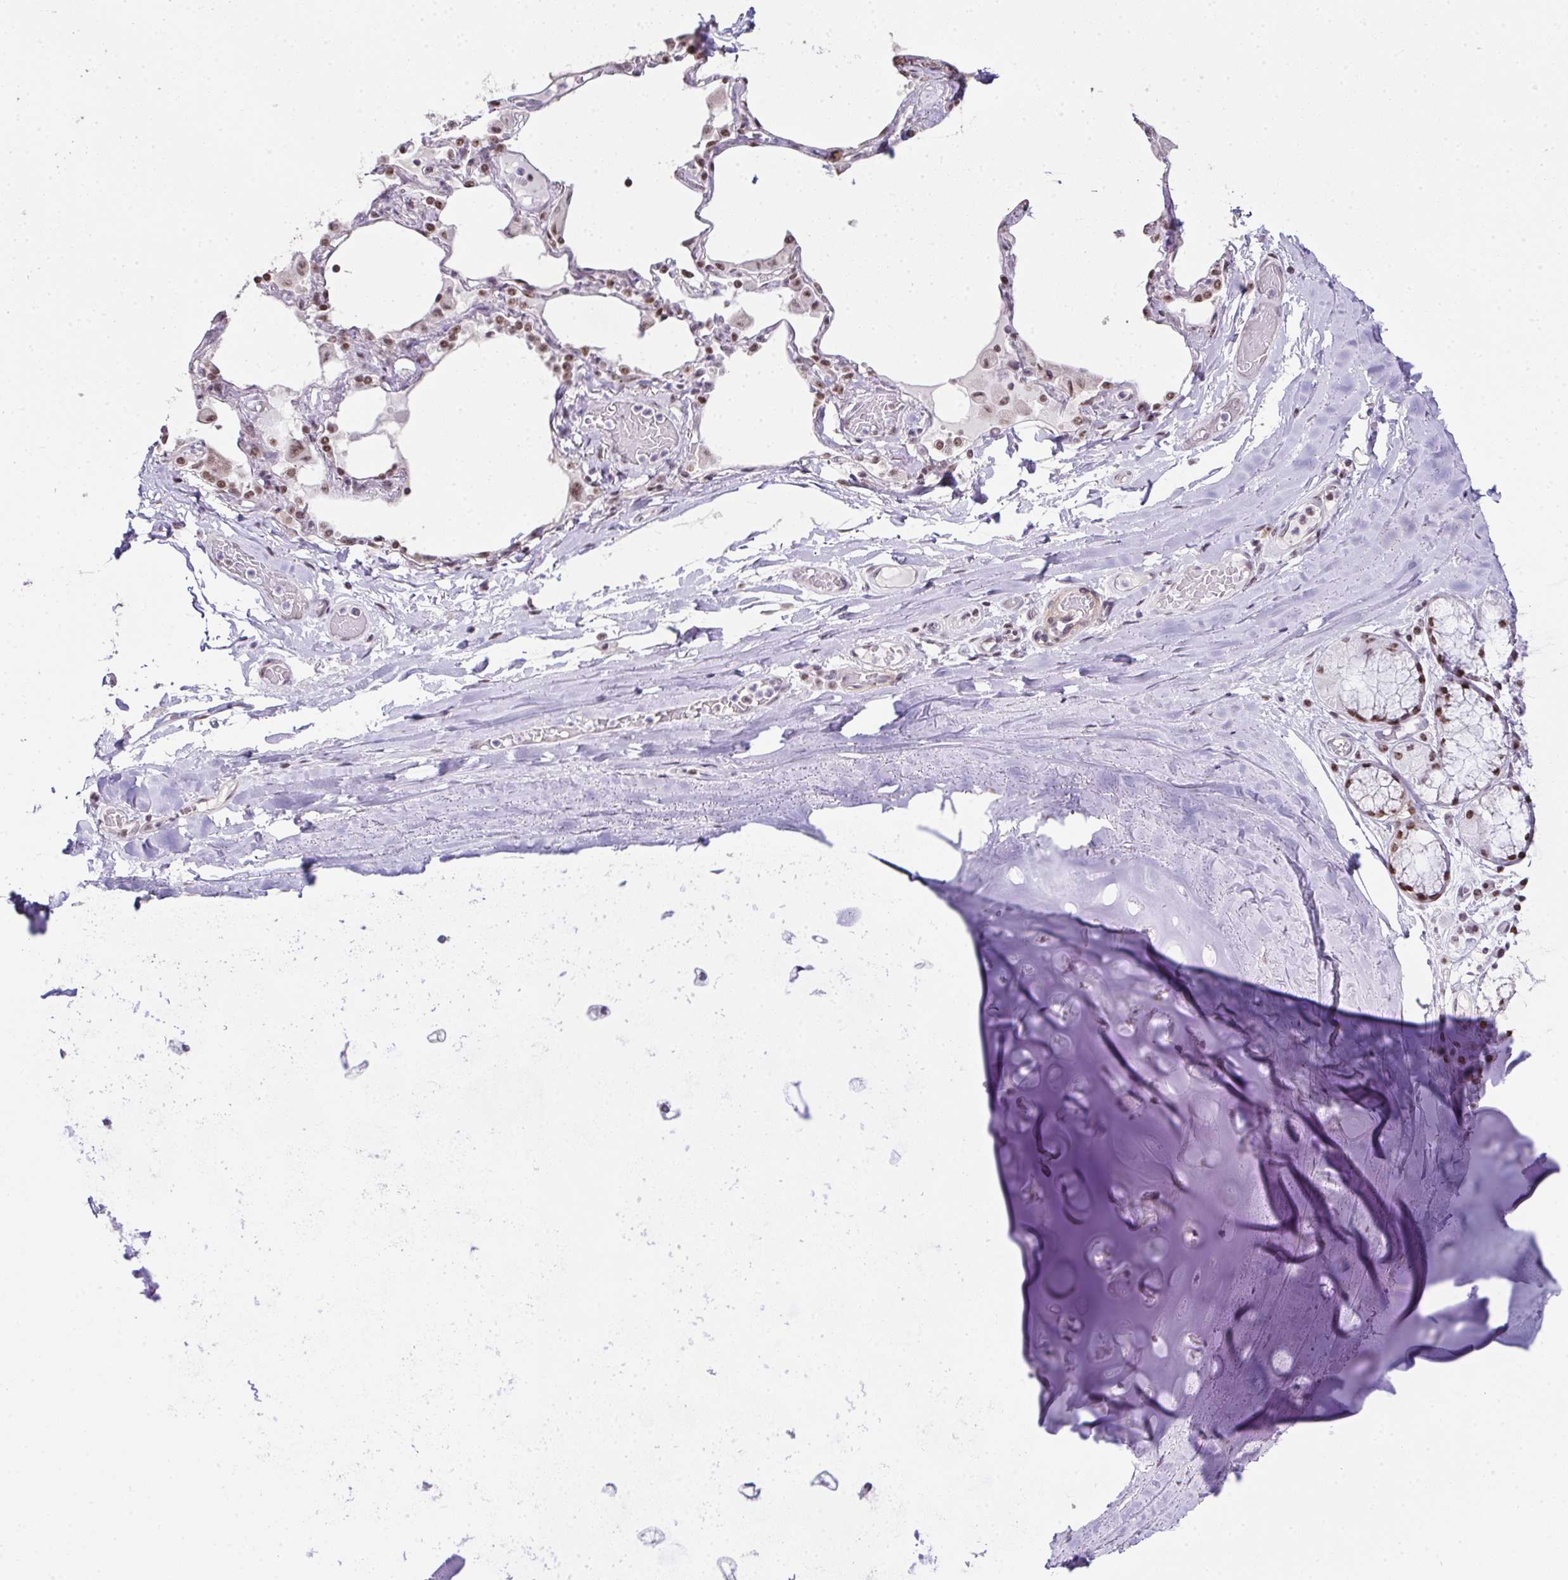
{"staining": {"intensity": "negative", "quantity": "none", "location": "none"}, "tissue": "adipose tissue", "cell_type": "Adipocytes", "image_type": "normal", "snomed": [{"axis": "morphology", "description": "Normal tissue, NOS"}, {"axis": "topography", "description": "Cartilage tissue"}, {"axis": "topography", "description": "Bronchus"}], "caption": "The image shows no staining of adipocytes in unremarkable adipose tissue. Brightfield microscopy of immunohistochemistry (IHC) stained with DAB (3,3'-diaminobenzidine) (brown) and hematoxylin (blue), captured at high magnification.", "gene": "ZNF800", "patient": {"sex": "male", "age": 64}}